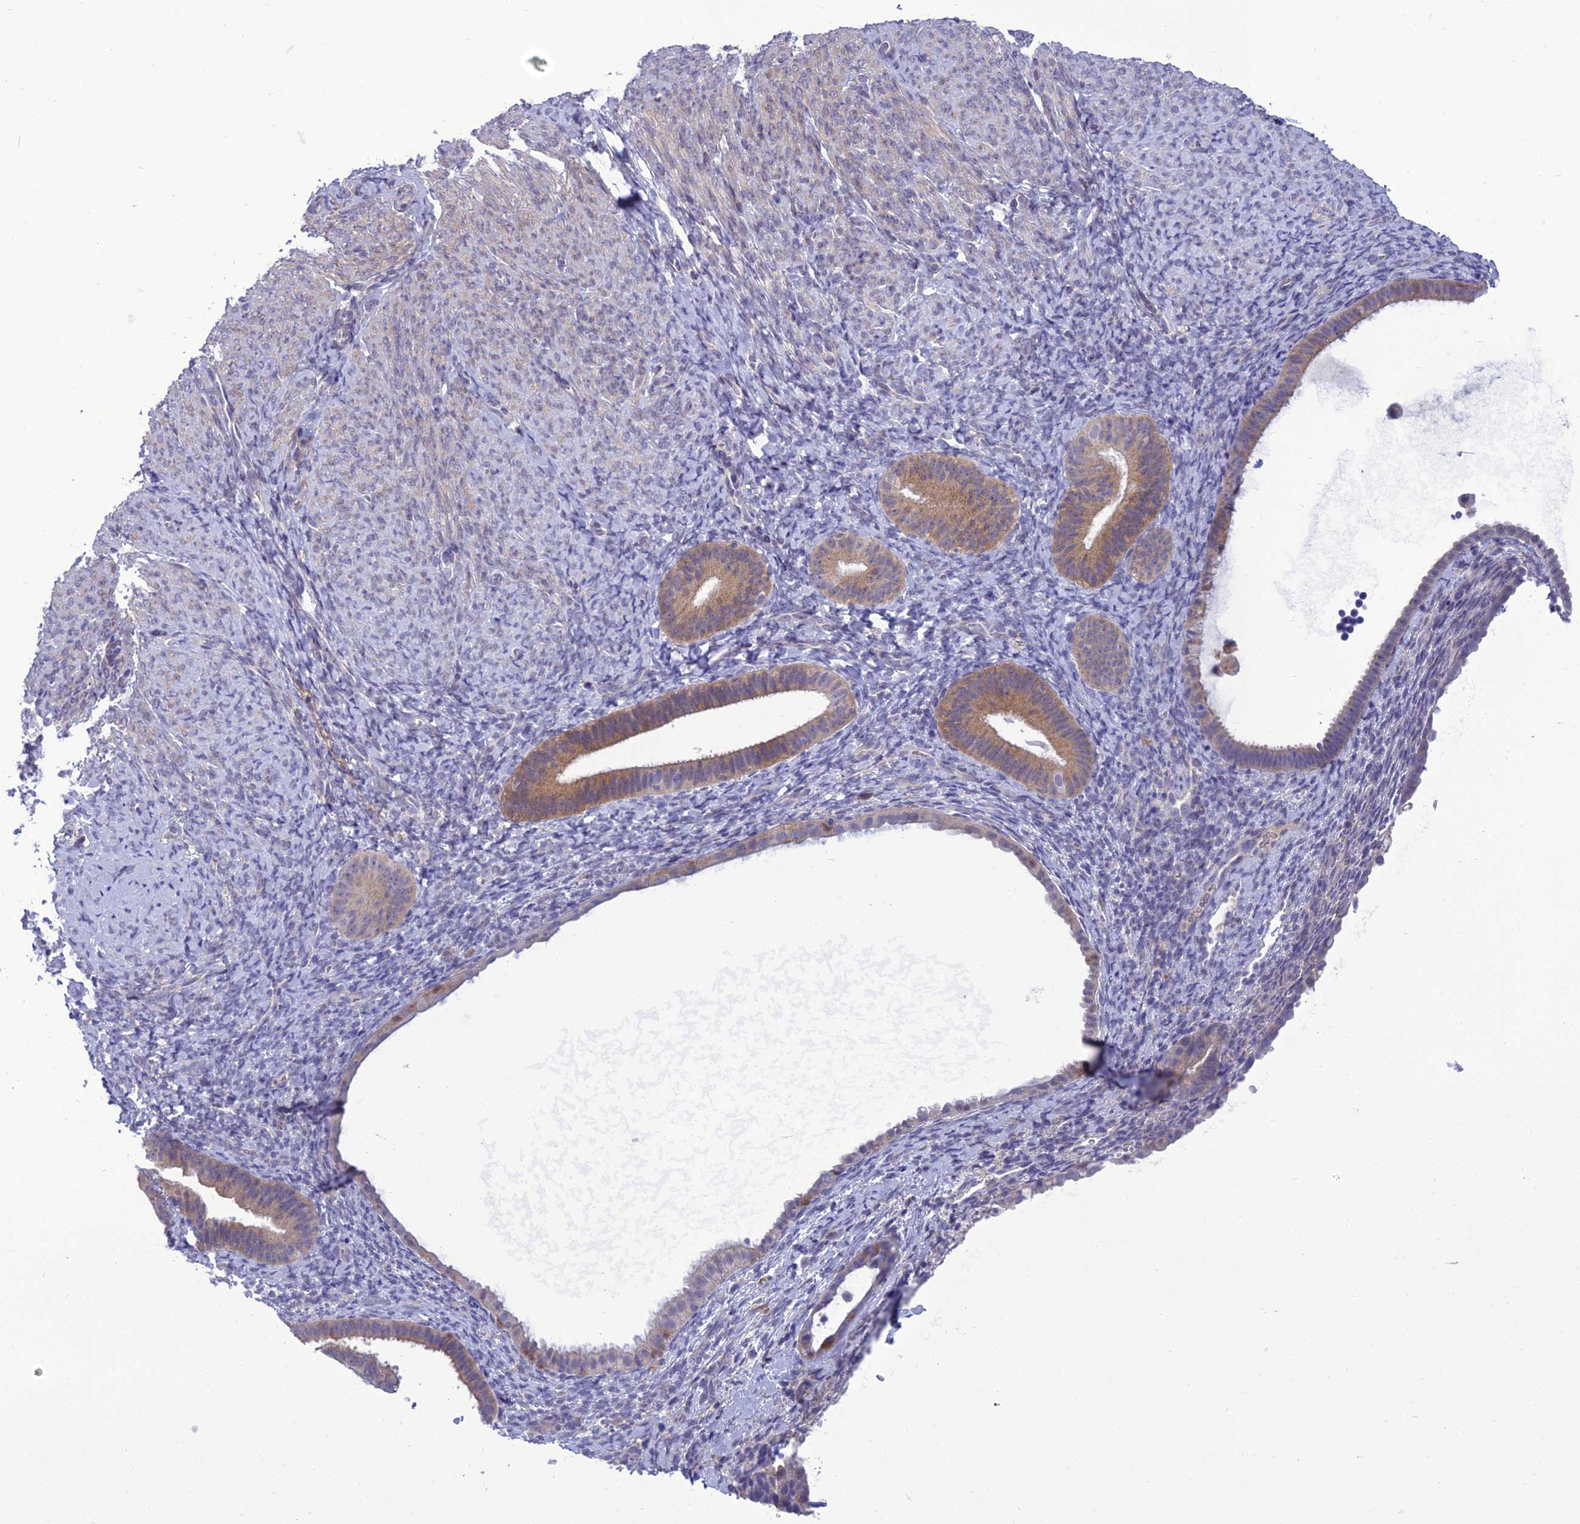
{"staining": {"intensity": "negative", "quantity": "none", "location": "none"}, "tissue": "endometrium", "cell_type": "Cells in endometrial stroma", "image_type": "normal", "snomed": [{"axis": "morphology", "description": "Normal tissue, NOS"}, {"axis": "topography", "description": "Endometrium"}], "caption": "DAB immunohistochemical staining of unremarkable human endometrium reveals no significant expression in cells in endometrial stroma.", "gene": "ANKS4B", "patient": {"sex": "female", "age": 65}}